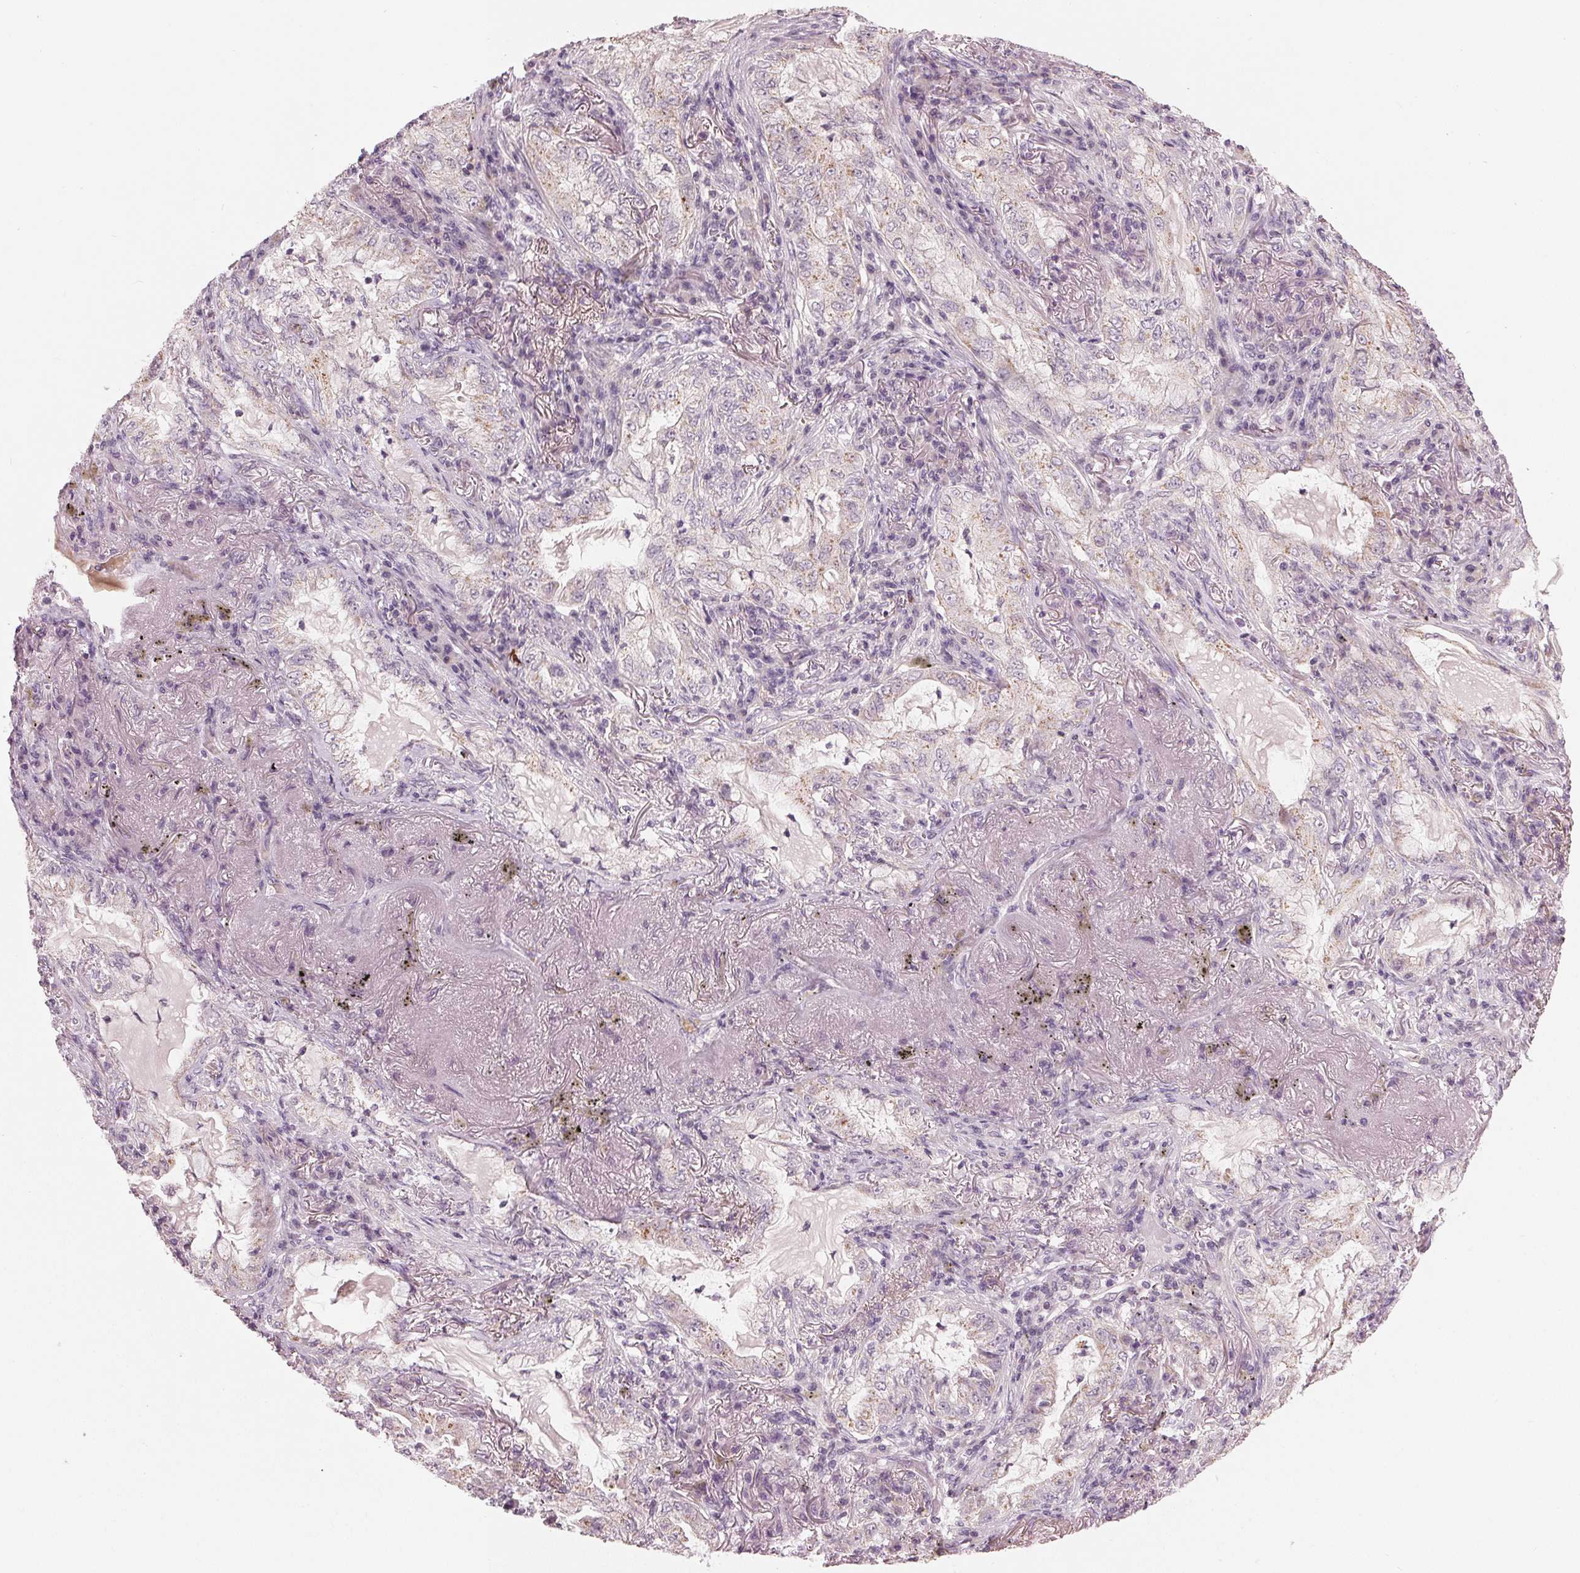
{"staining": {"intensity": "weak", "quantity": "<25%", "location": "cytoplasmic/membranous"}, "tissue": "lung cancer", "cell_type": "Tumor cells", "image_type": "cancer", "snomed": [{"axis": "morphology", "description": "Adenocarcinoma, NOS"}, {"axis": "topography", "description": "Lung"}], "caption": "There is no significant positivity in tumor cells of adenocarcinoma (lung).", "gene": "ZNF605", "patient": {"sex": "female", "age": 73}}